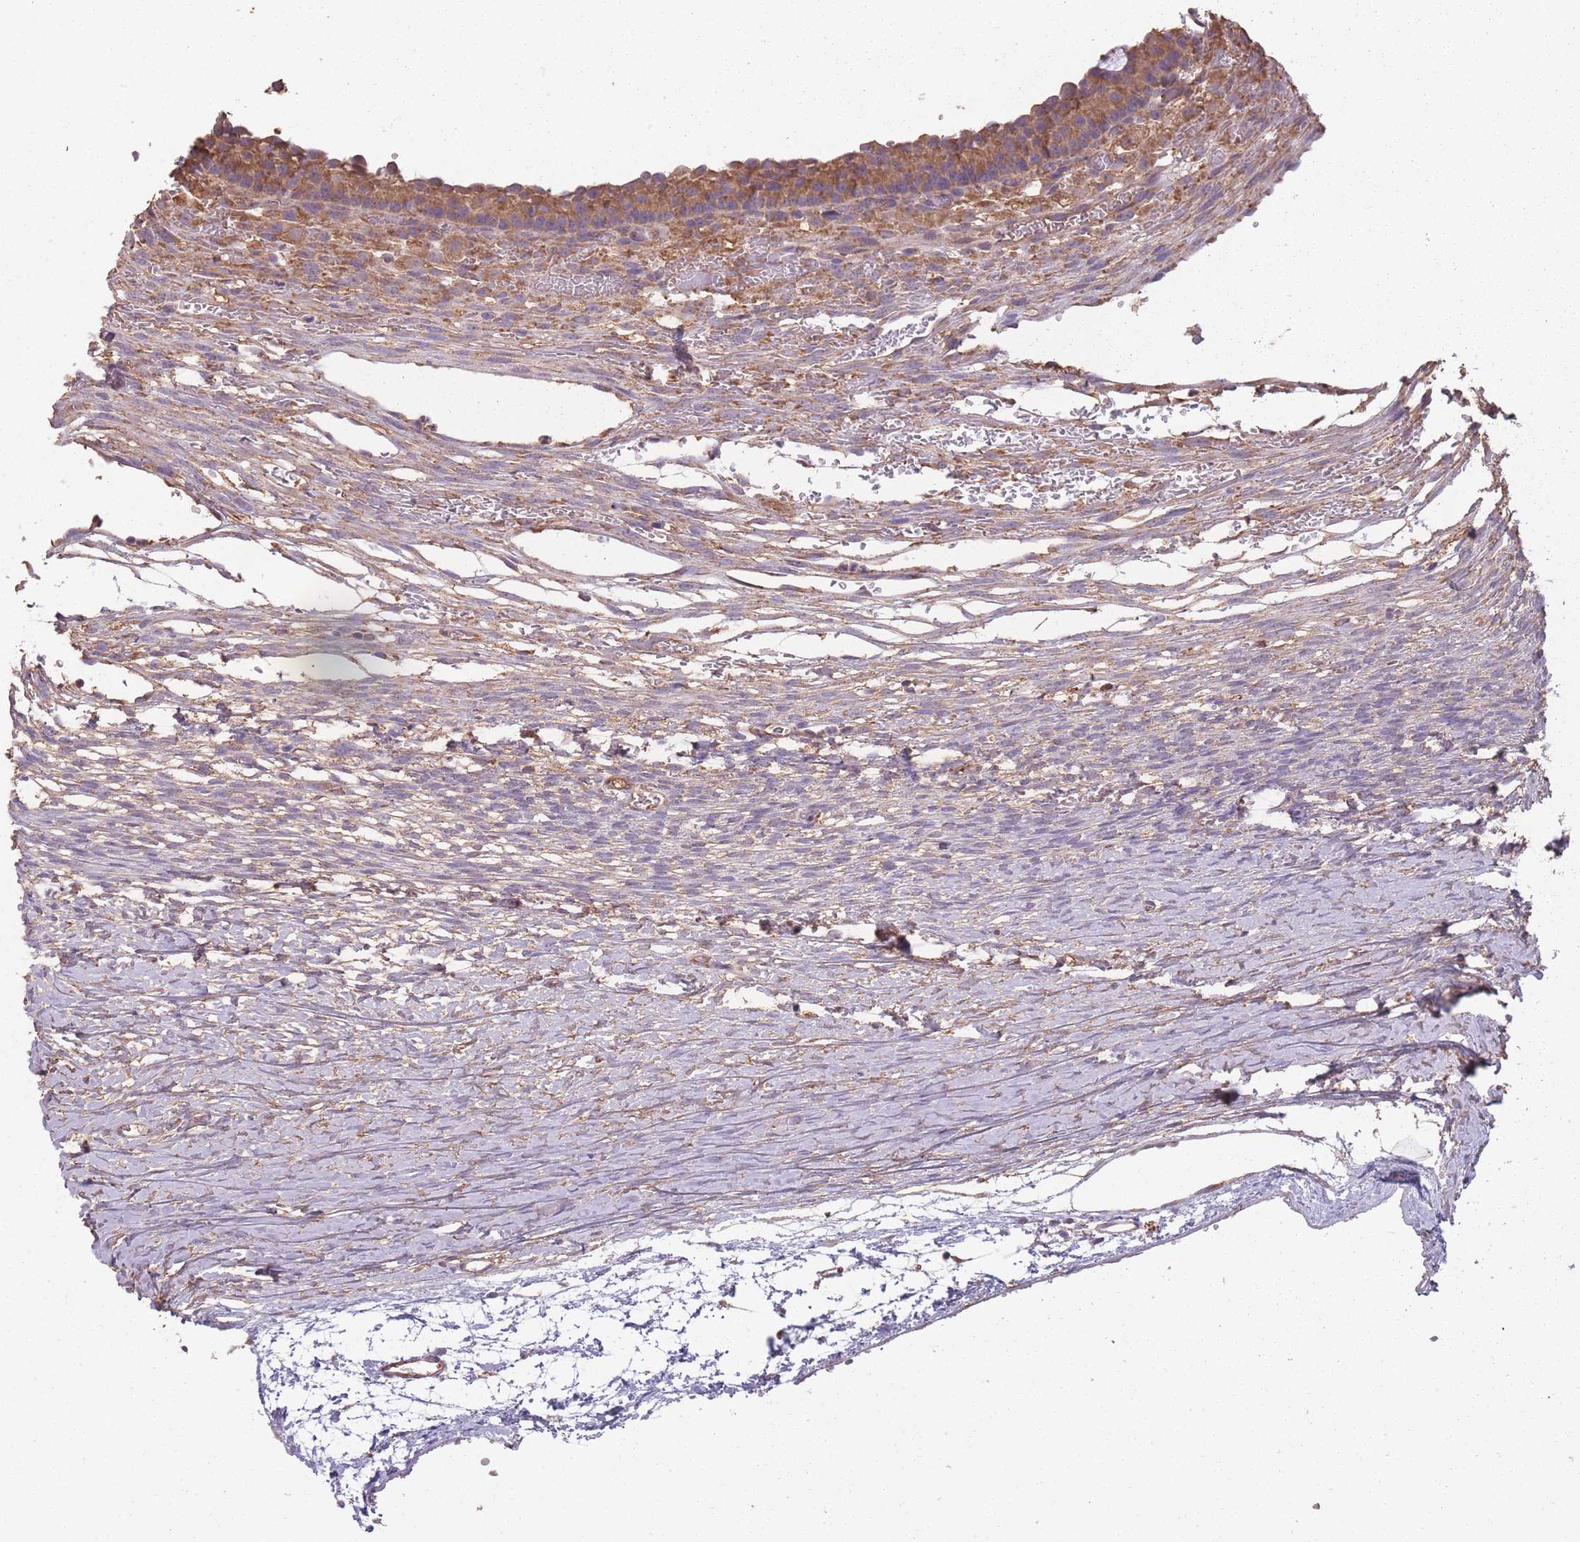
{"staining": {"intensity": "weak", "quantity": "25%-75%", "location": "cytoplasmic/membranous"}, "tissue": "ovary", "cell_type": "Ovarian stroma cells", "image_type": "normal", "snomed": [{"axis": "morphology", "description": "Normal tissue, NOS"}, {"axis": "topography", "description": "Ovary"}], "caption": "IHC (DAB) staining of benign ovary displays weak cytoplasmic/membranous protein positivity in approximately 25%-75% of ovarian stroma cells. The staining was performed using DAB (3,3'-diaminobenzidine) to visualize the protein expression in brown, while the nuclei were stained in blue with hematoxylin (Magnification: 20x).", "gene": "SANBR", "patient": {"sex": "female", "age": 39}}